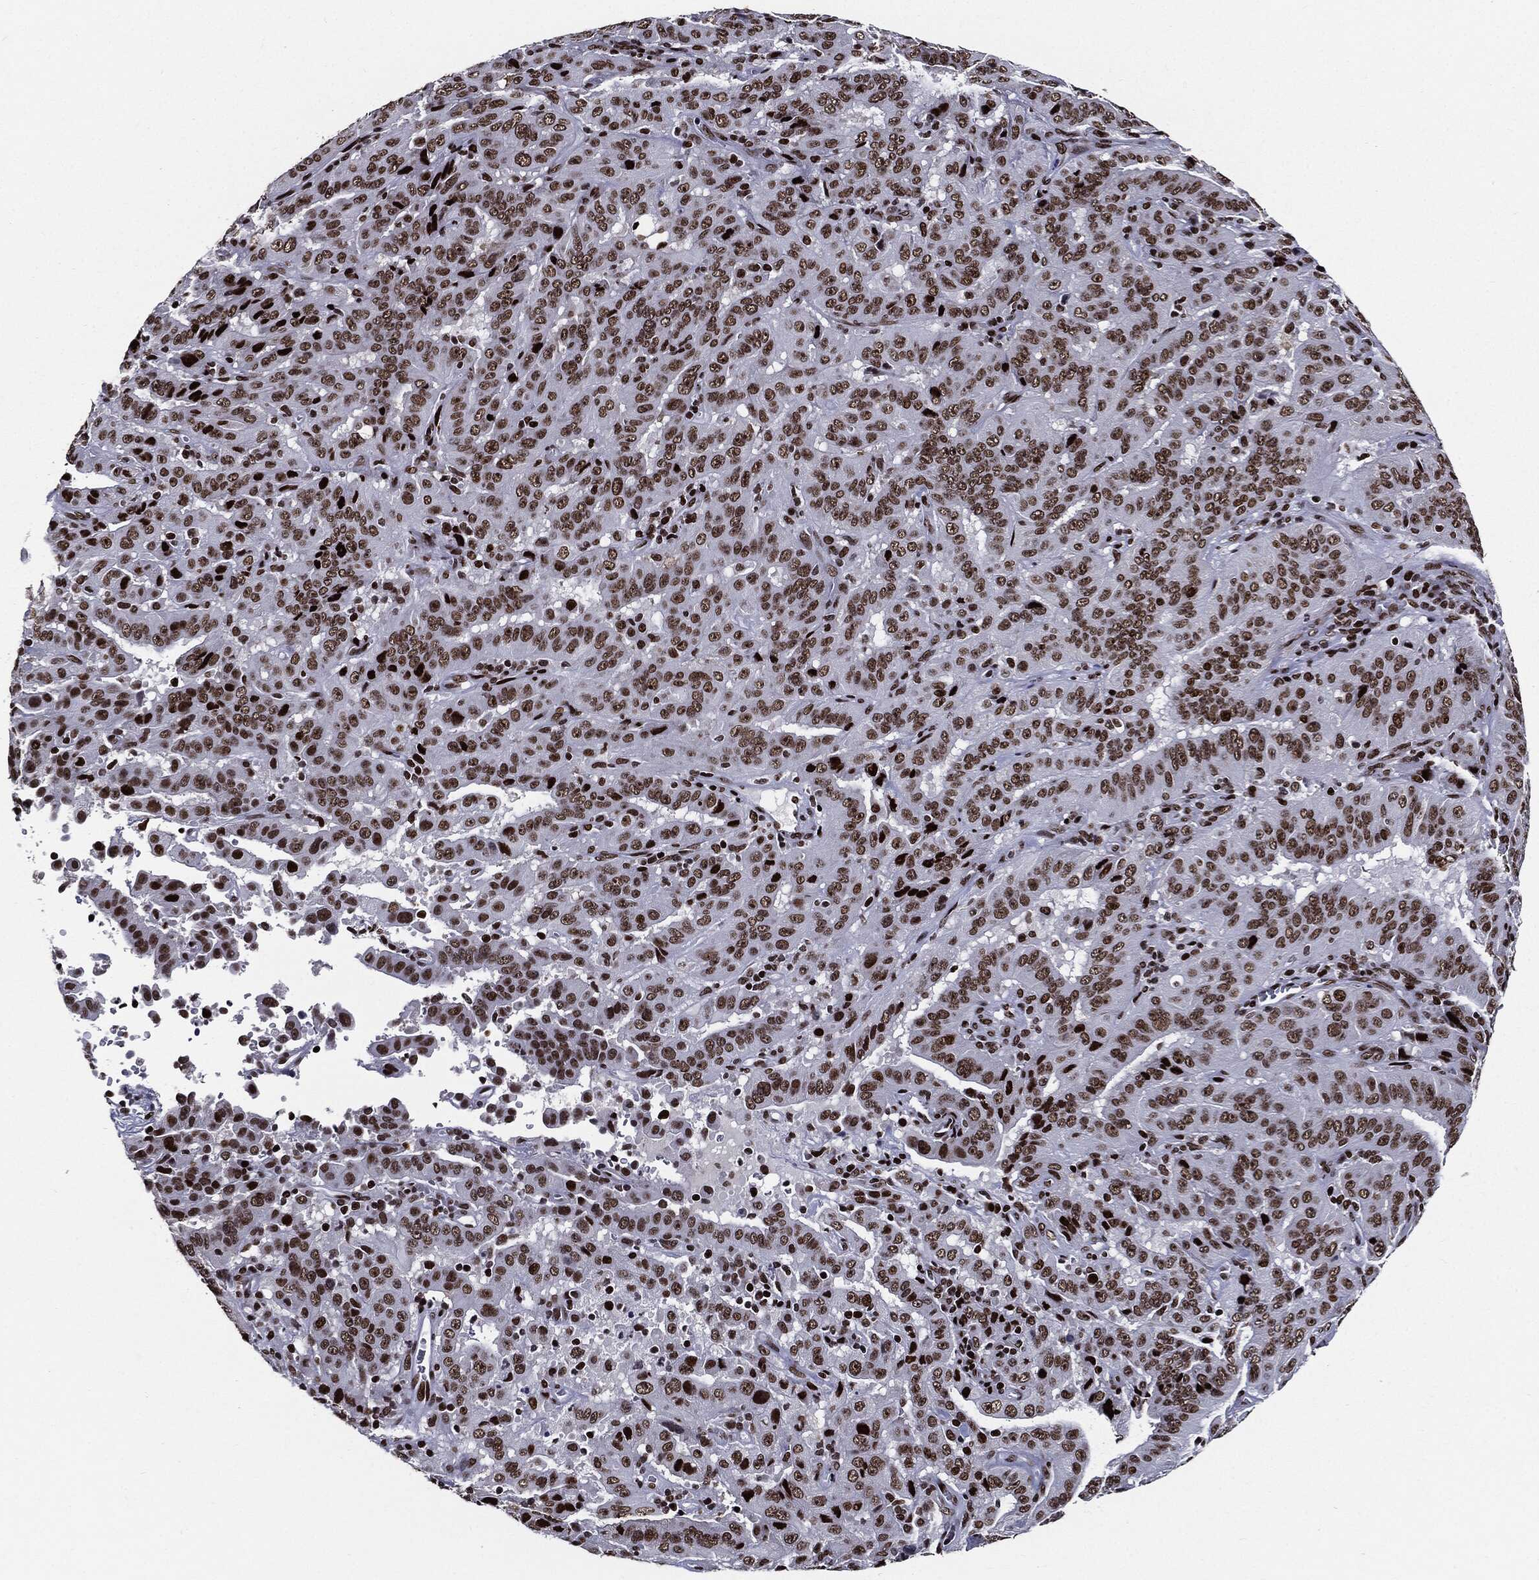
{"staining": {"intensity": "moderate", "quantity": ">75%", "location": "nuclear"}, "tissue": "pancreatic cancer", "cell_type": "Tumor cells", "image_type": "cancer", "snomed": [{"axis": "morphology", "description": "Adenocarcinoma, NOS"}, {"axis": "topography", "description": "Pancreas"}], "caption": "Immunohistochemistry photomicrograph of pancreatic adenocarcinoma stained for a protein (brown), which exhibits medium levels of moderate nuclear positivity in approximately >75% of tumor cells.", "gene": "ZFP91", "patient": {"sex": "male", "age": 63}}